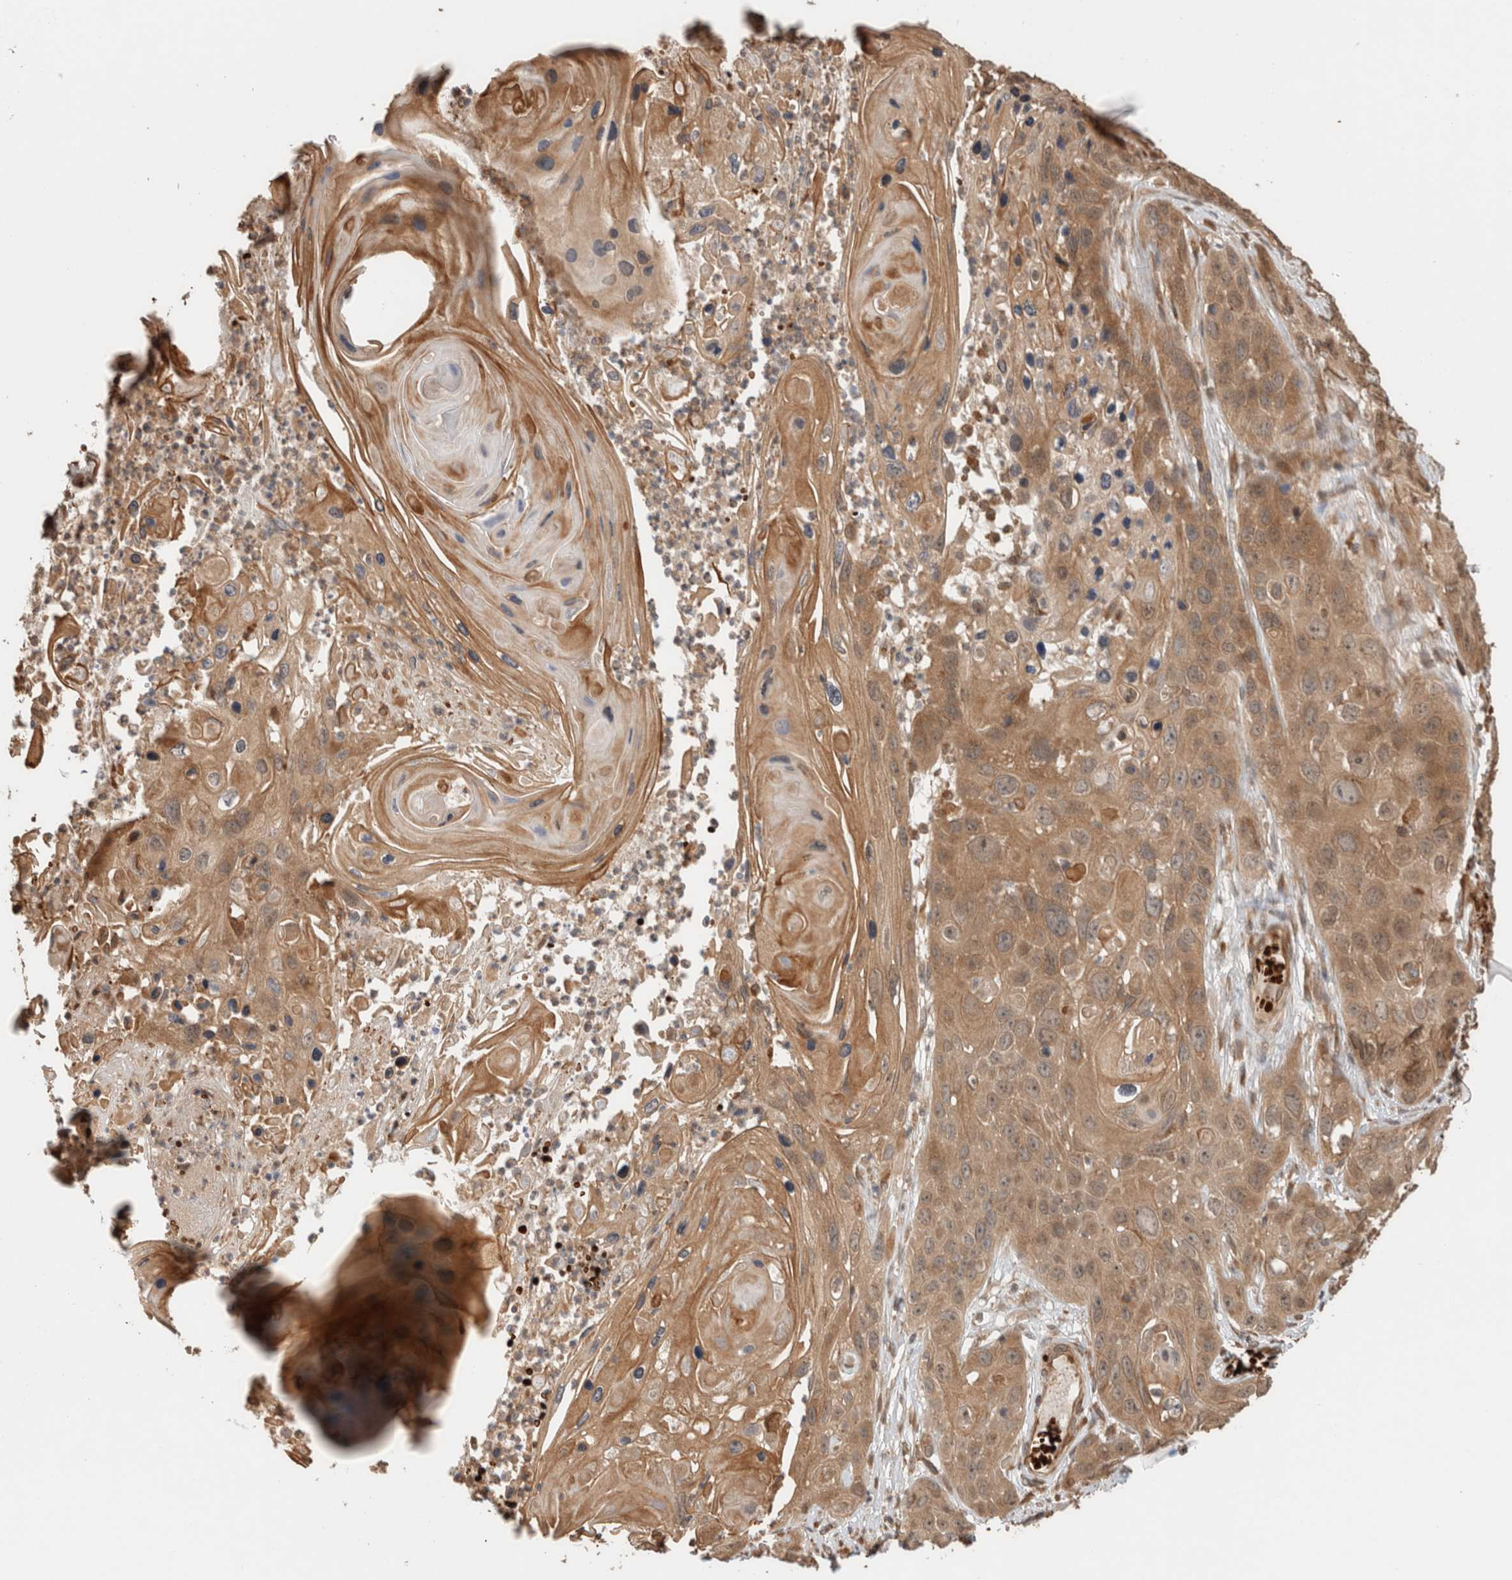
{"staining": {"intensity": "moderate", "quantity": ">75%", "location": "cytoplasmic/membranous"}, "tissue": "skin cancer", "cell_type": "Tumor cells", "image_type": "cancer", "snomed": [{"axis": "morphology", "description": "Squamous cell carcinoma, NOS"}, {"axis": "topography", "description": "Skin"}], "caption": "Protein staining of skin squamous cell carcinoma tissue reveals moderate cytoplasmic/membranous staining in approximately >75% of tumor cells.", "gene": "OTUD6B", "patient": {"sex": "male", "age": 55}}